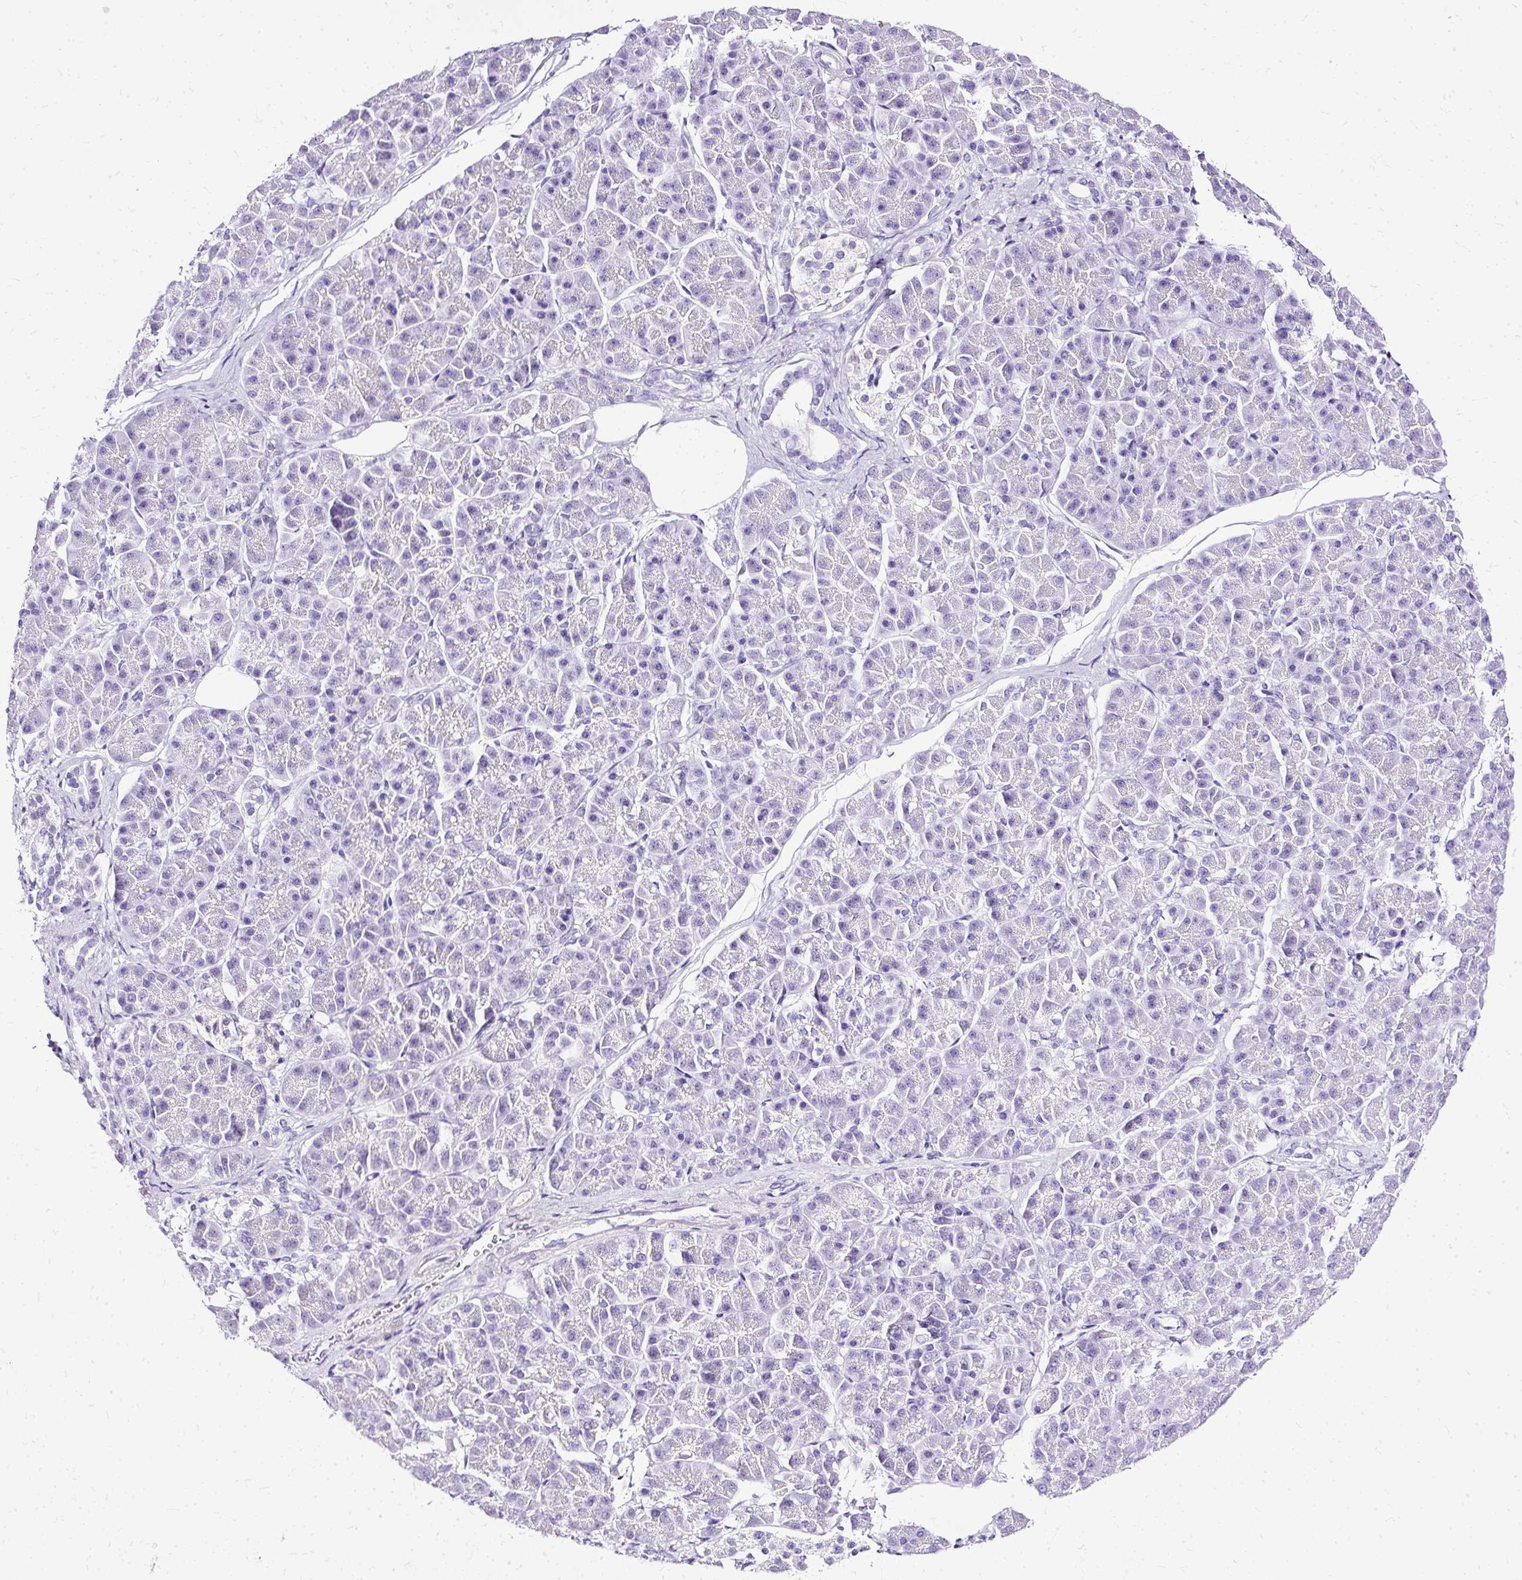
{"staining": {"intensity": "negative", "quantity": "none", "location": "none"}, "tissue": "pancreatic cancer", "cell_type": "Tumor cells", "image_type": "cancer", "snomed": [{"axis": "morphology", "description": "Normal tissue, NOS"}, {"axis": "morphology", "description": "Adenocarcinoma, NOS"}, {"axis": "topography", "description": "Pancreas"}], "caption": "Immunohistochemistry image of neoplastic tissue: human adenocarcinoma (pancreatic) stained with DAB exhibits no significant protein expression in tumor cells.", "gene": "SLC8A2", "patient": {"sex": "female", "age": 68}}